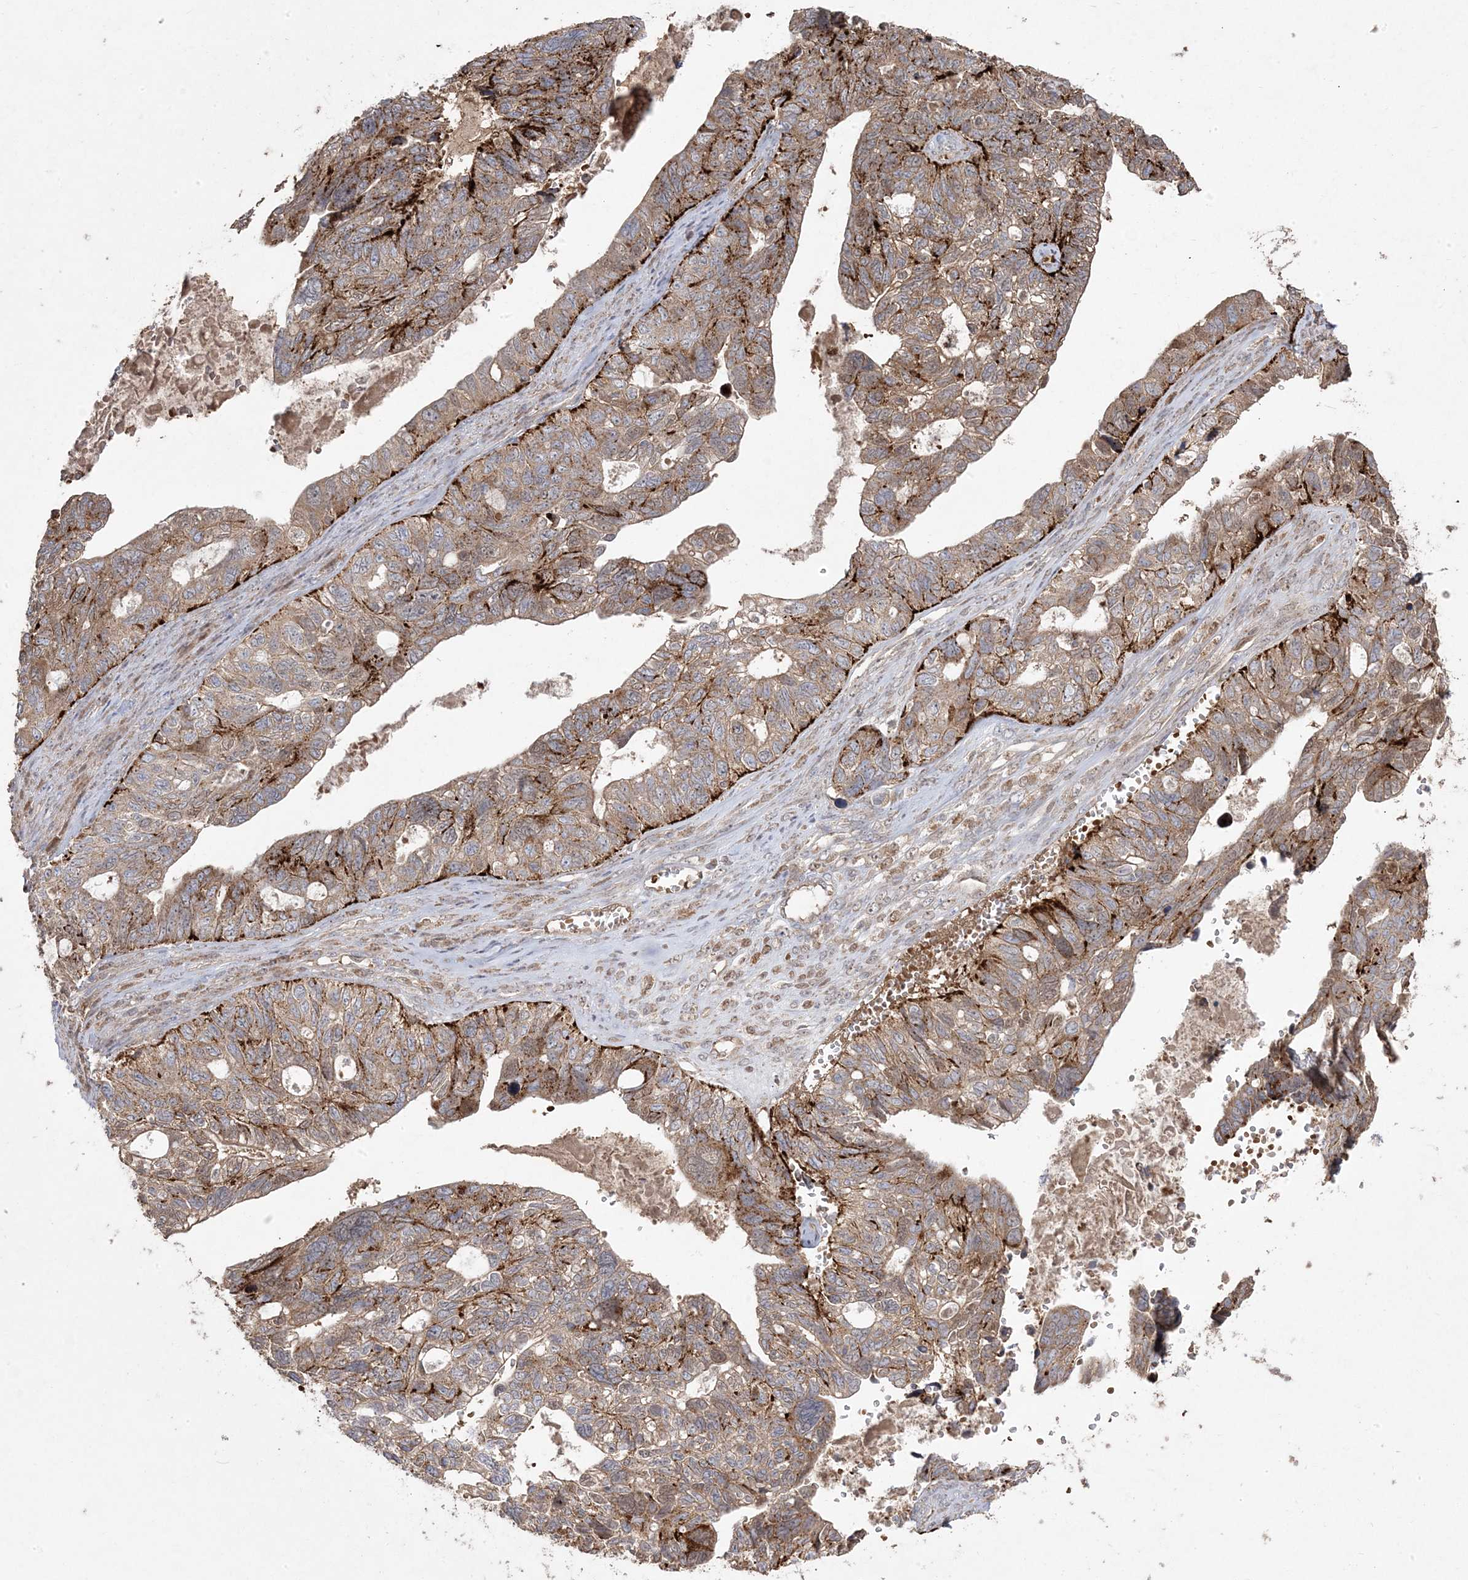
{"staining": {"intensity": "strong", "quantity": ">75%", "location": "cytoplasmic/membranous"}, "tissue": "ovarian cancer", "cell_type": "Tumor cells", "image_type": "cancer", "snomed": [{"axis": "morphology", "description": "Cystadenocarcinoma, serous, NOS"}, {"axis": "topography", "description": "Ovary"}], "caption": "Protein expression analysis of human ovarian serous cystadenocarcinoma reveals strong cytoplasmic/membranous positivity in about >75% of tumor cells. (DAB IHC, brown staining for protein, blue staining for nuclei).", "gene": "PPOX", "patient": {"sex": "female", "age": 79}}